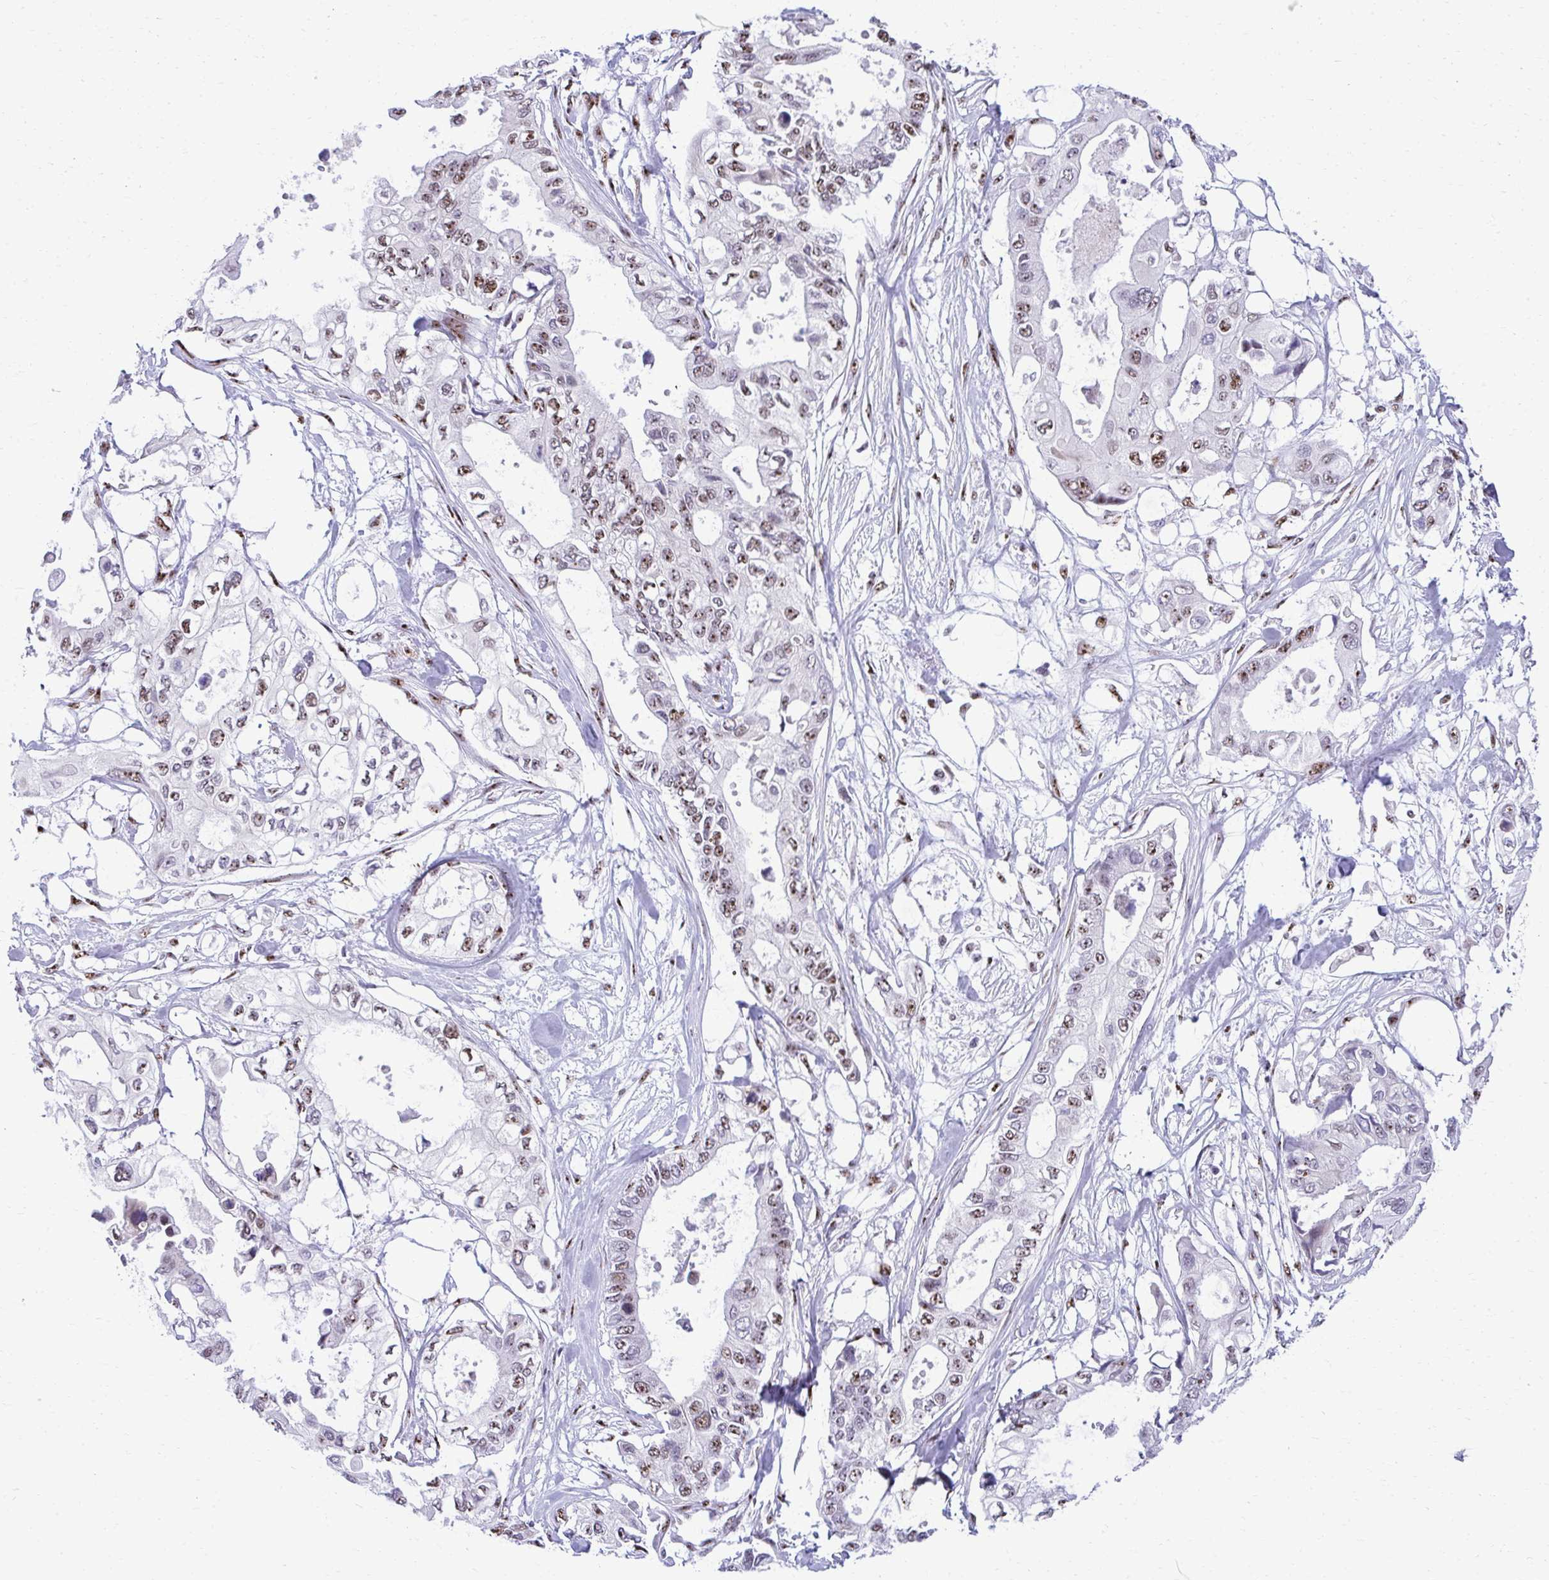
{"staining": {"intensity": "moderate", "quantity": ">75%", "location": "nuclear"}, "tissue": "pancreatic cancer", "cell_type": "Tumor cells", "image_type": "cancer", "snomed": [{"axis": "morphology", "description": "Adenocarcinoma, NOS"}, {"axis": "topography", "description": "Pancreas"}], "caption": "Immunohistochemistry (IHC) image of neoplastic tissue: pancreatic cancer stained using IHC exhibits medium levels of moderate protein expression localized specifically in the nuclear of tumor cells, appearing as a nuclear brown color.", "gene": "PELP1", "patient": {"sex": "female", "age": 63}}